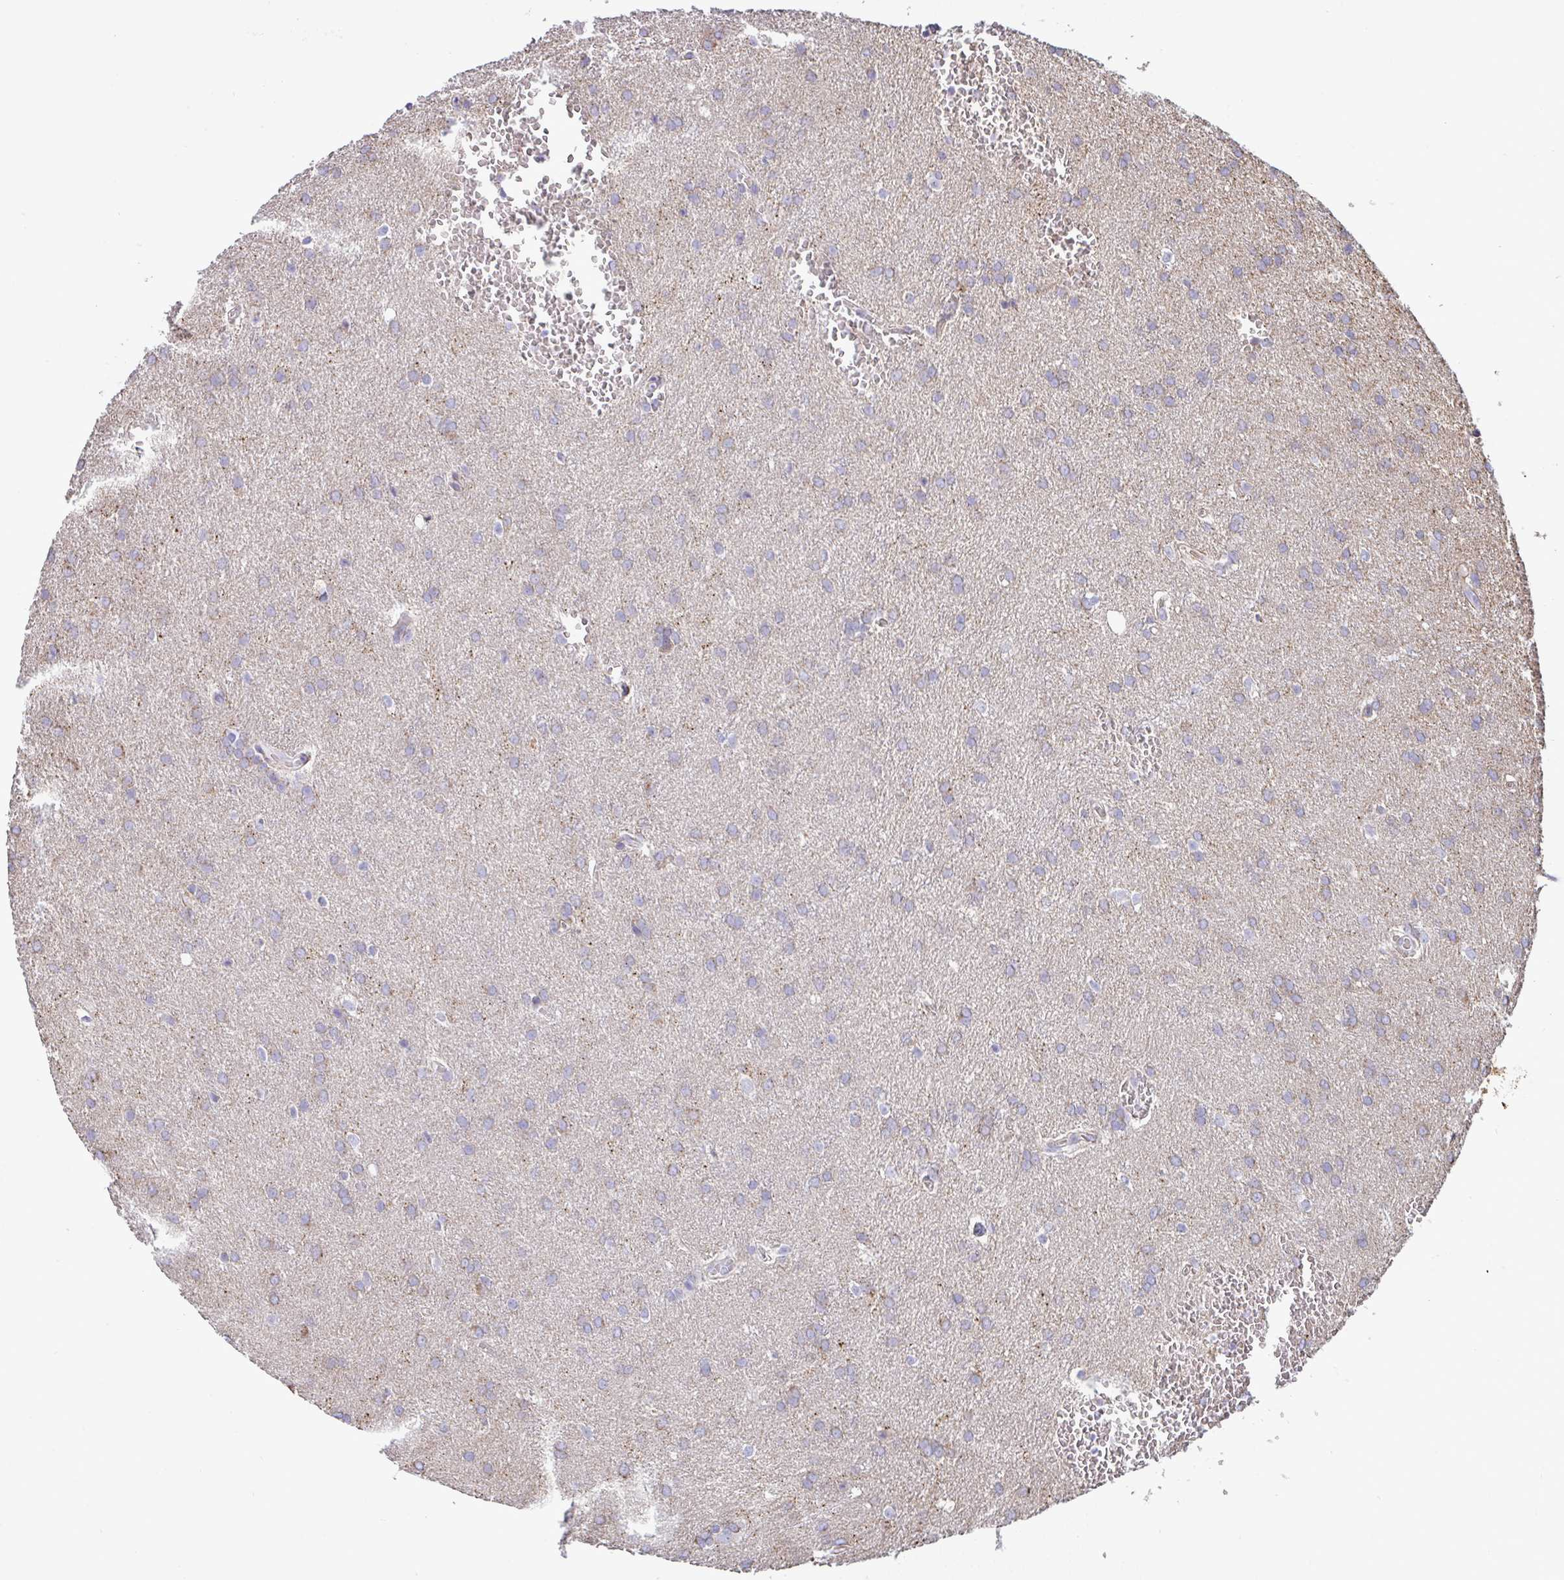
{"staining": {"intensity": "weak", "quantity": "<25%", "location": "cytoplasmic/membranous"}, "tissue": "glioma", "cell_type": "Tumor cells", "image_type": "cancer", "snomed": [{"axis": "morphology", "description": "Glioma, malignant, Low grade"}, {"axis": "topography", "description": "Brain"}], "caption": "Human glioma stained for a protein using immunohistochemistry (IHC) reveals no positivity in tumor cells.", "gene": "NTN1", "patient": {"sex": "female", "age": 33}}